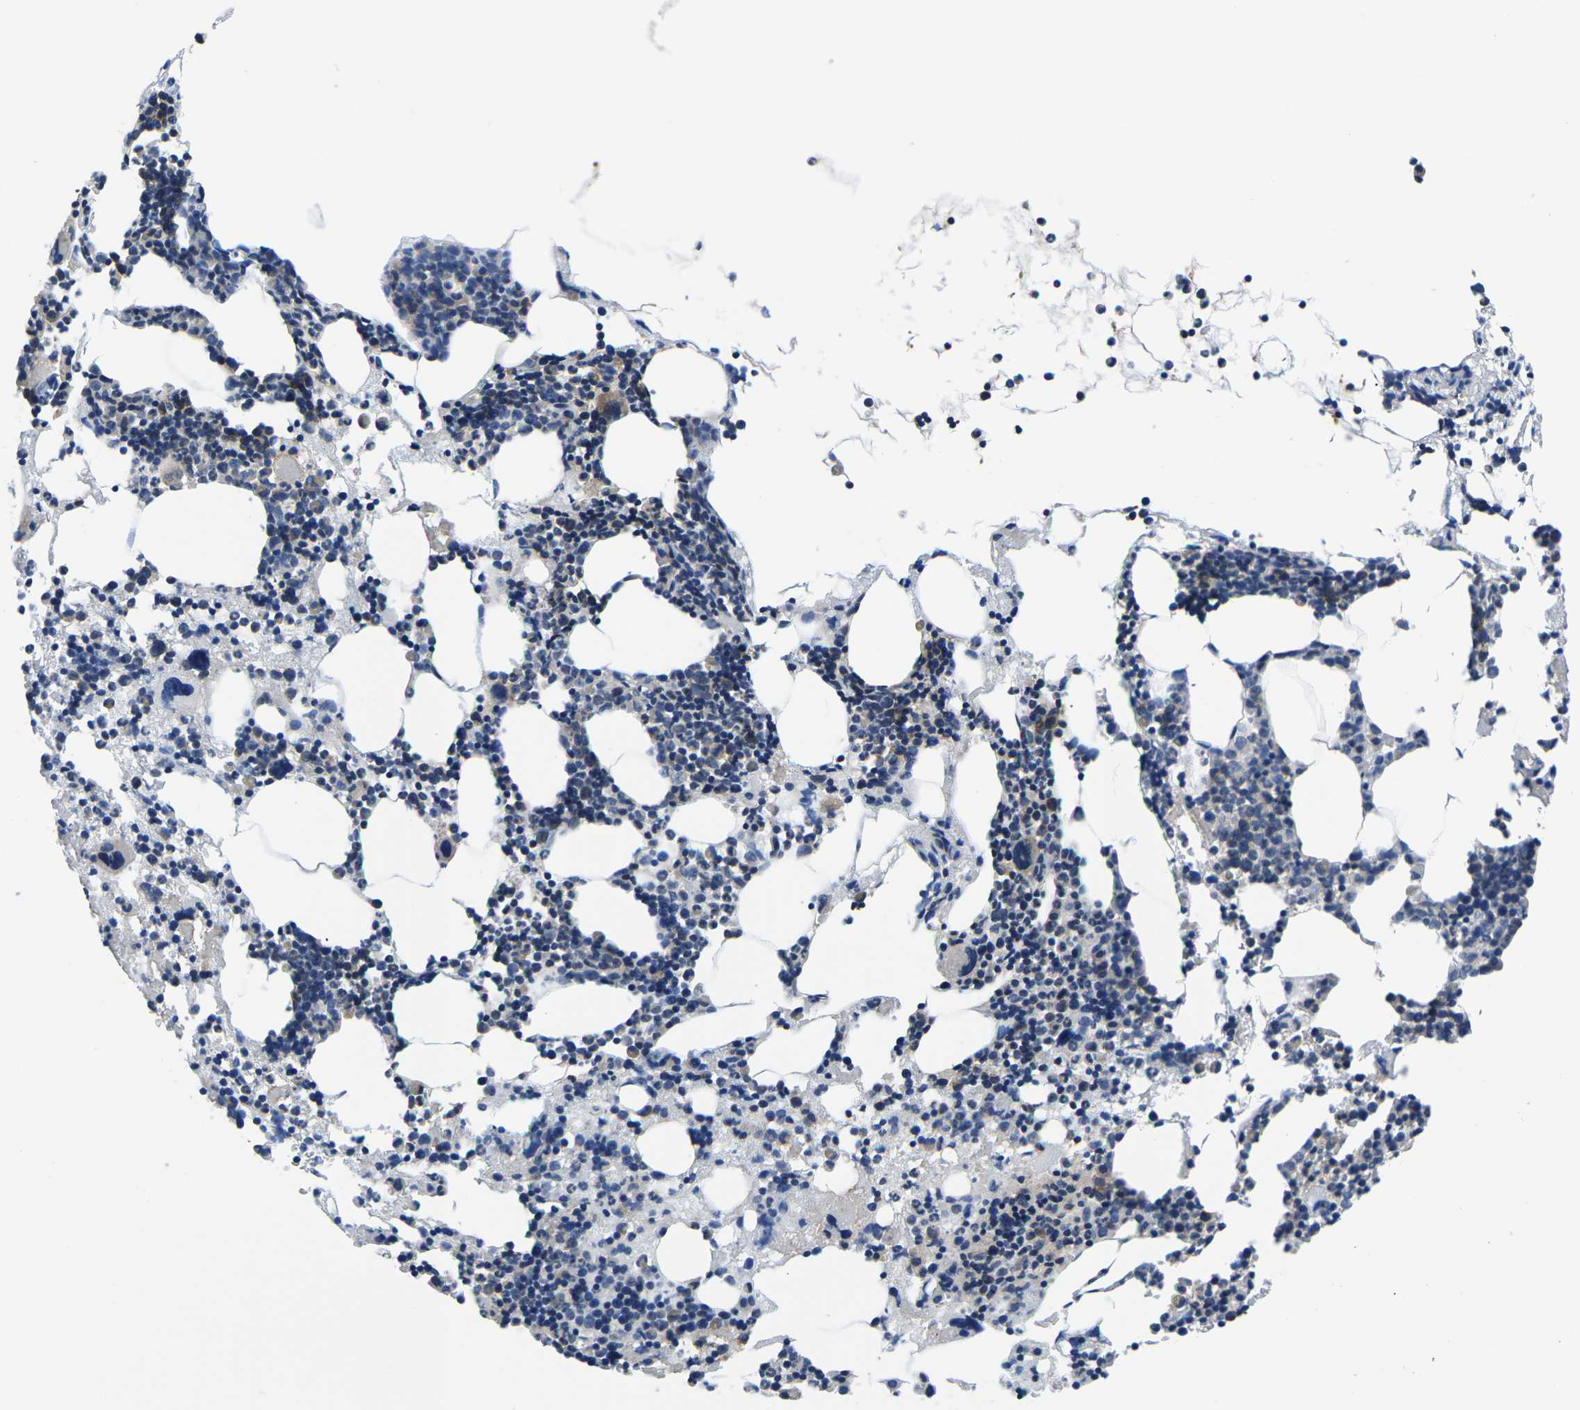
{"staining": {"intensity": "weak", "quantity": "<25%", "location": "cytoplasmic/membranous"}, "tissue": "bone marrow", "cell_type": "Hematopoietic cells", "image_type": "normal", "snomed": [{"axis": "morphology", "description": "Normal tissue, NOS"}, {"axis": "morphology", "description": "Inflammation, NOS"}, {"axis": "topography", "description": "Bone marrow"}], "caption": "High power microscopy photomicrograph of an immunohistochemistry micrograph of normal bone marrow, revealing no significant staining in hematopoietic cells.", "gene": "GSK3B", "patient": {"sex": "female", "age": 64}}